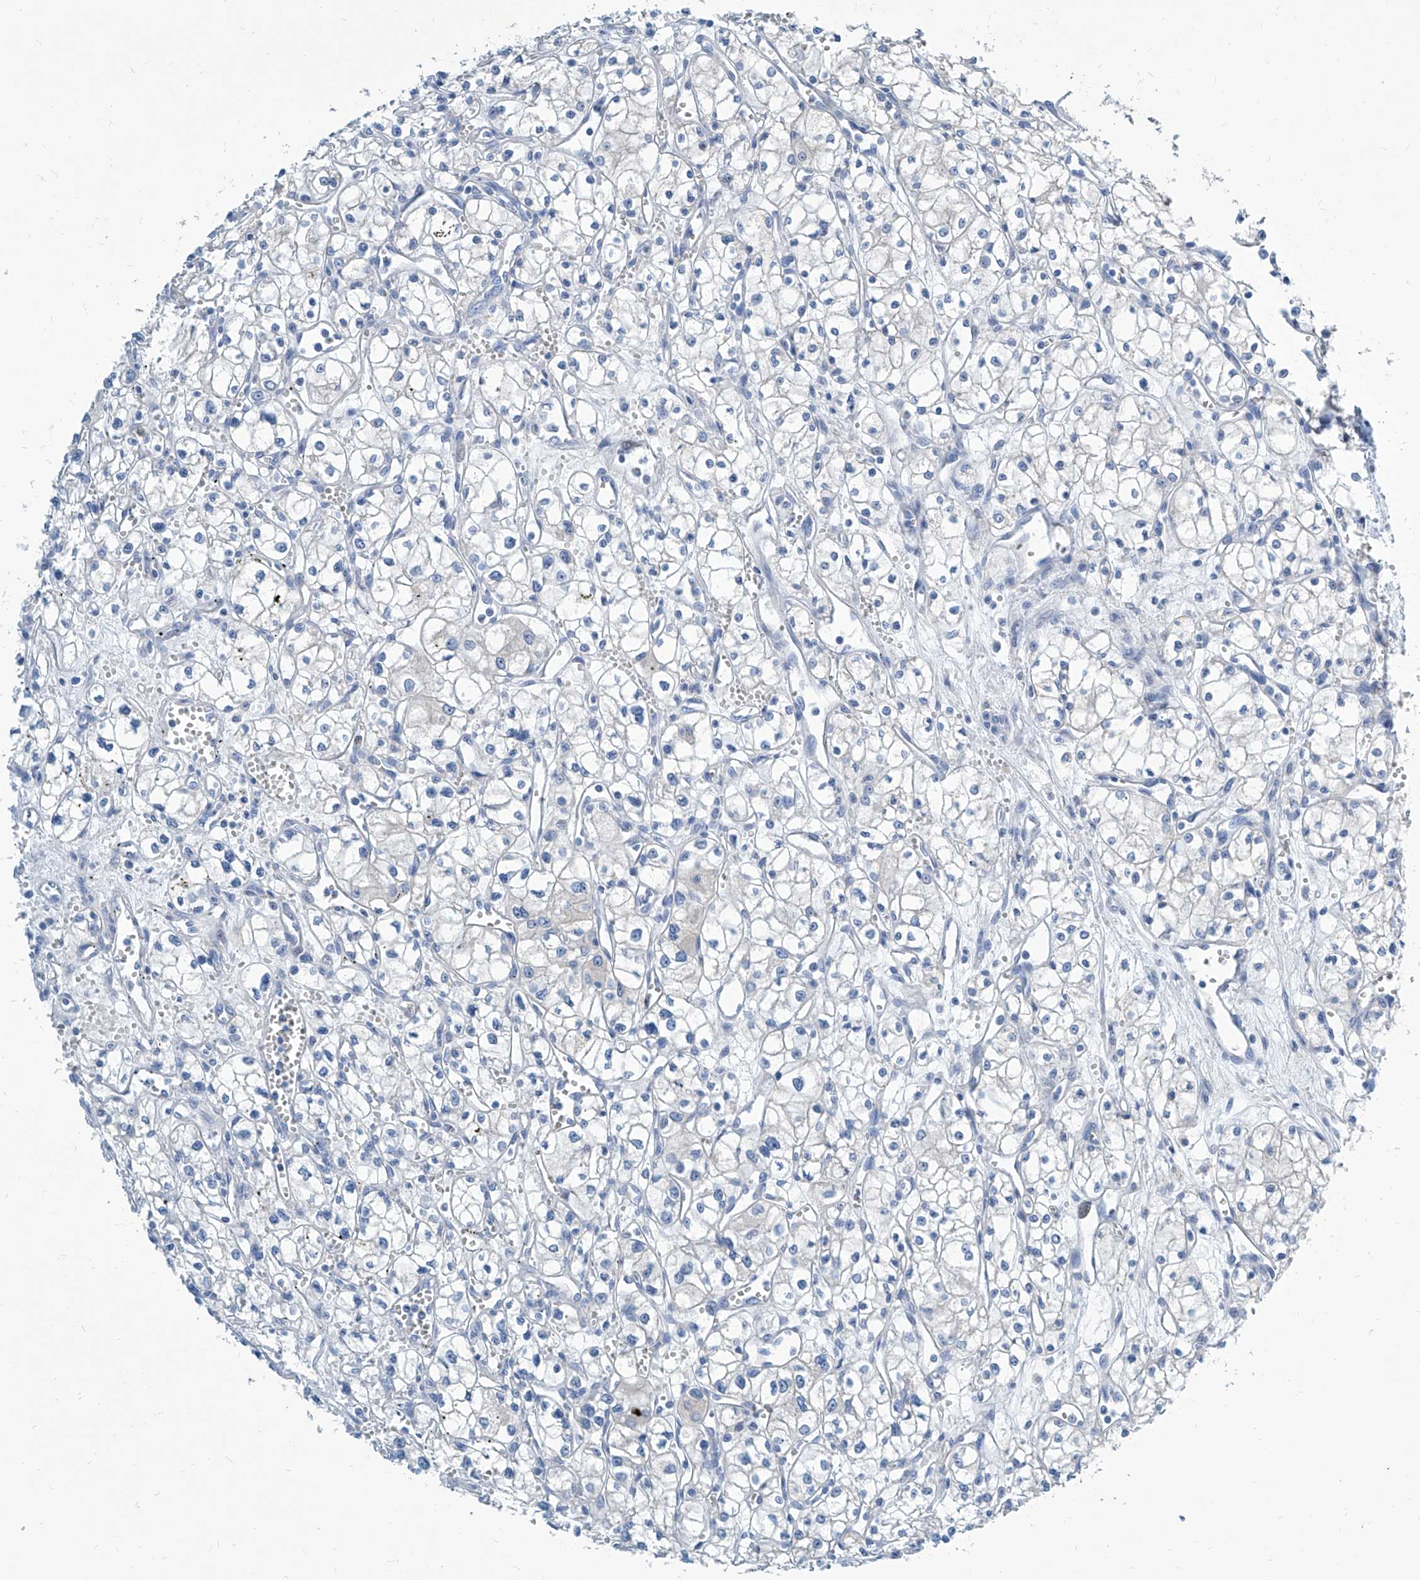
{"staining": {"intensity": "negative", "quantity": "none", "location": "none"}, "tissue": "renal cancer", "cell_type": "Tumor cells", "image_type": "cancer", "snomed": [{"axis": "morphology", "description": "Adenocarcinoma, NOS"}, {"axis": "topography", "description": "Kidney"}], "caption": "The photomicrograph displays no staining of tumor cells in renal cancer.", "gene": "ZNF519", "patient": {"sex": "male", "age": 59}}